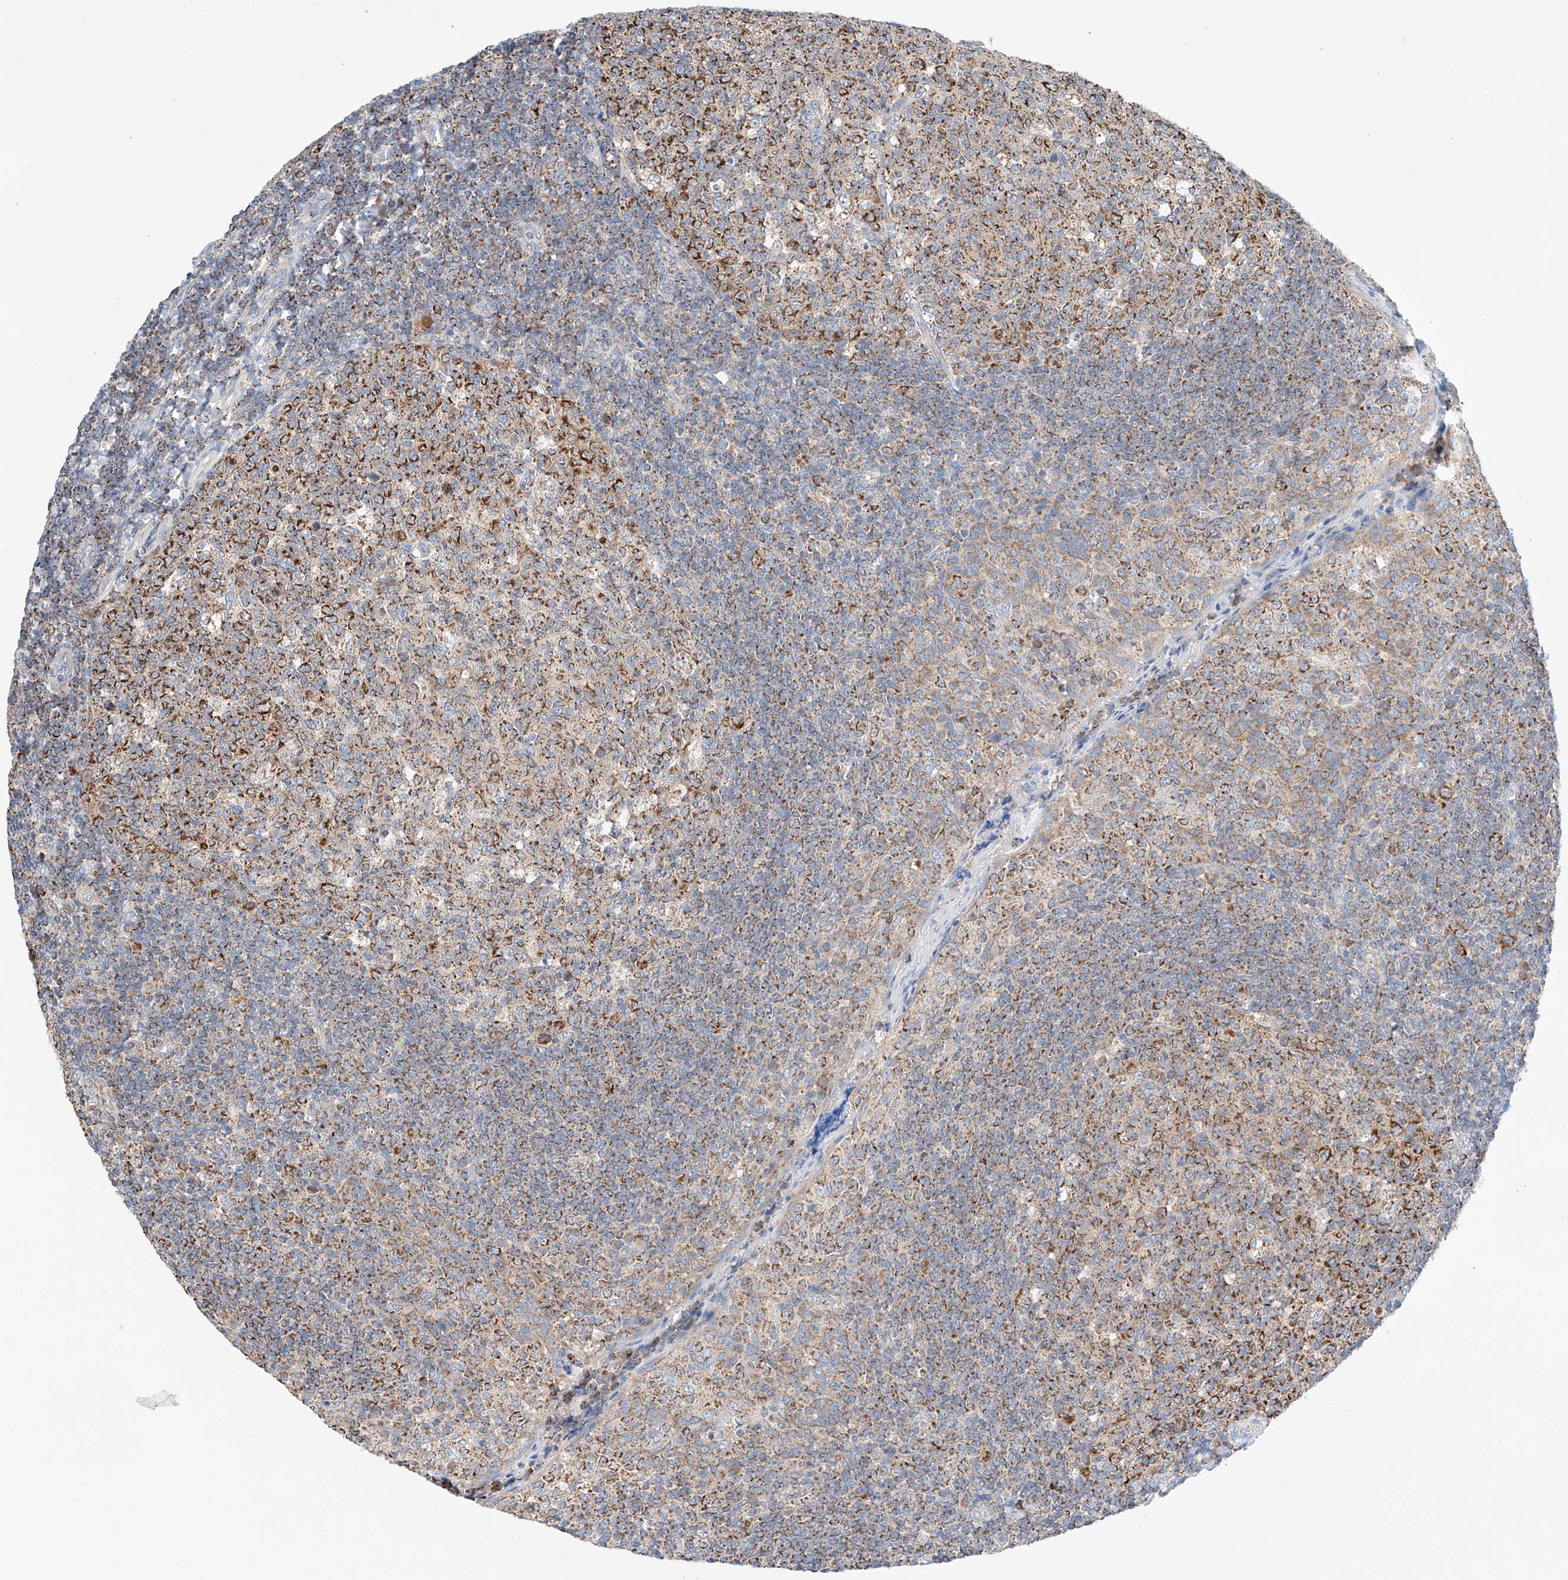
{"staining": {"intensity": "strong", "quantity": "25%-75%", "location": "cytoplasmic/membranous"}, "tissue": "tonsil", "cell_type": "Germinal center cells", "image_type": "normal", "snomed": [{"axis": "morphology", "description": "Normal tissue, NOS"}, {"axis": "topography", "description": "Tonsil"}], "caption": "The immunohistochemical stain shows strong cytoplasmic/membranous staining in germinal center cells of unremarkable tonsil. (DAB IHC, brown staining for protein, blue staining for nuclei).", "gene": "KTI12", "patient": {"sex": "female", "age": 19}}